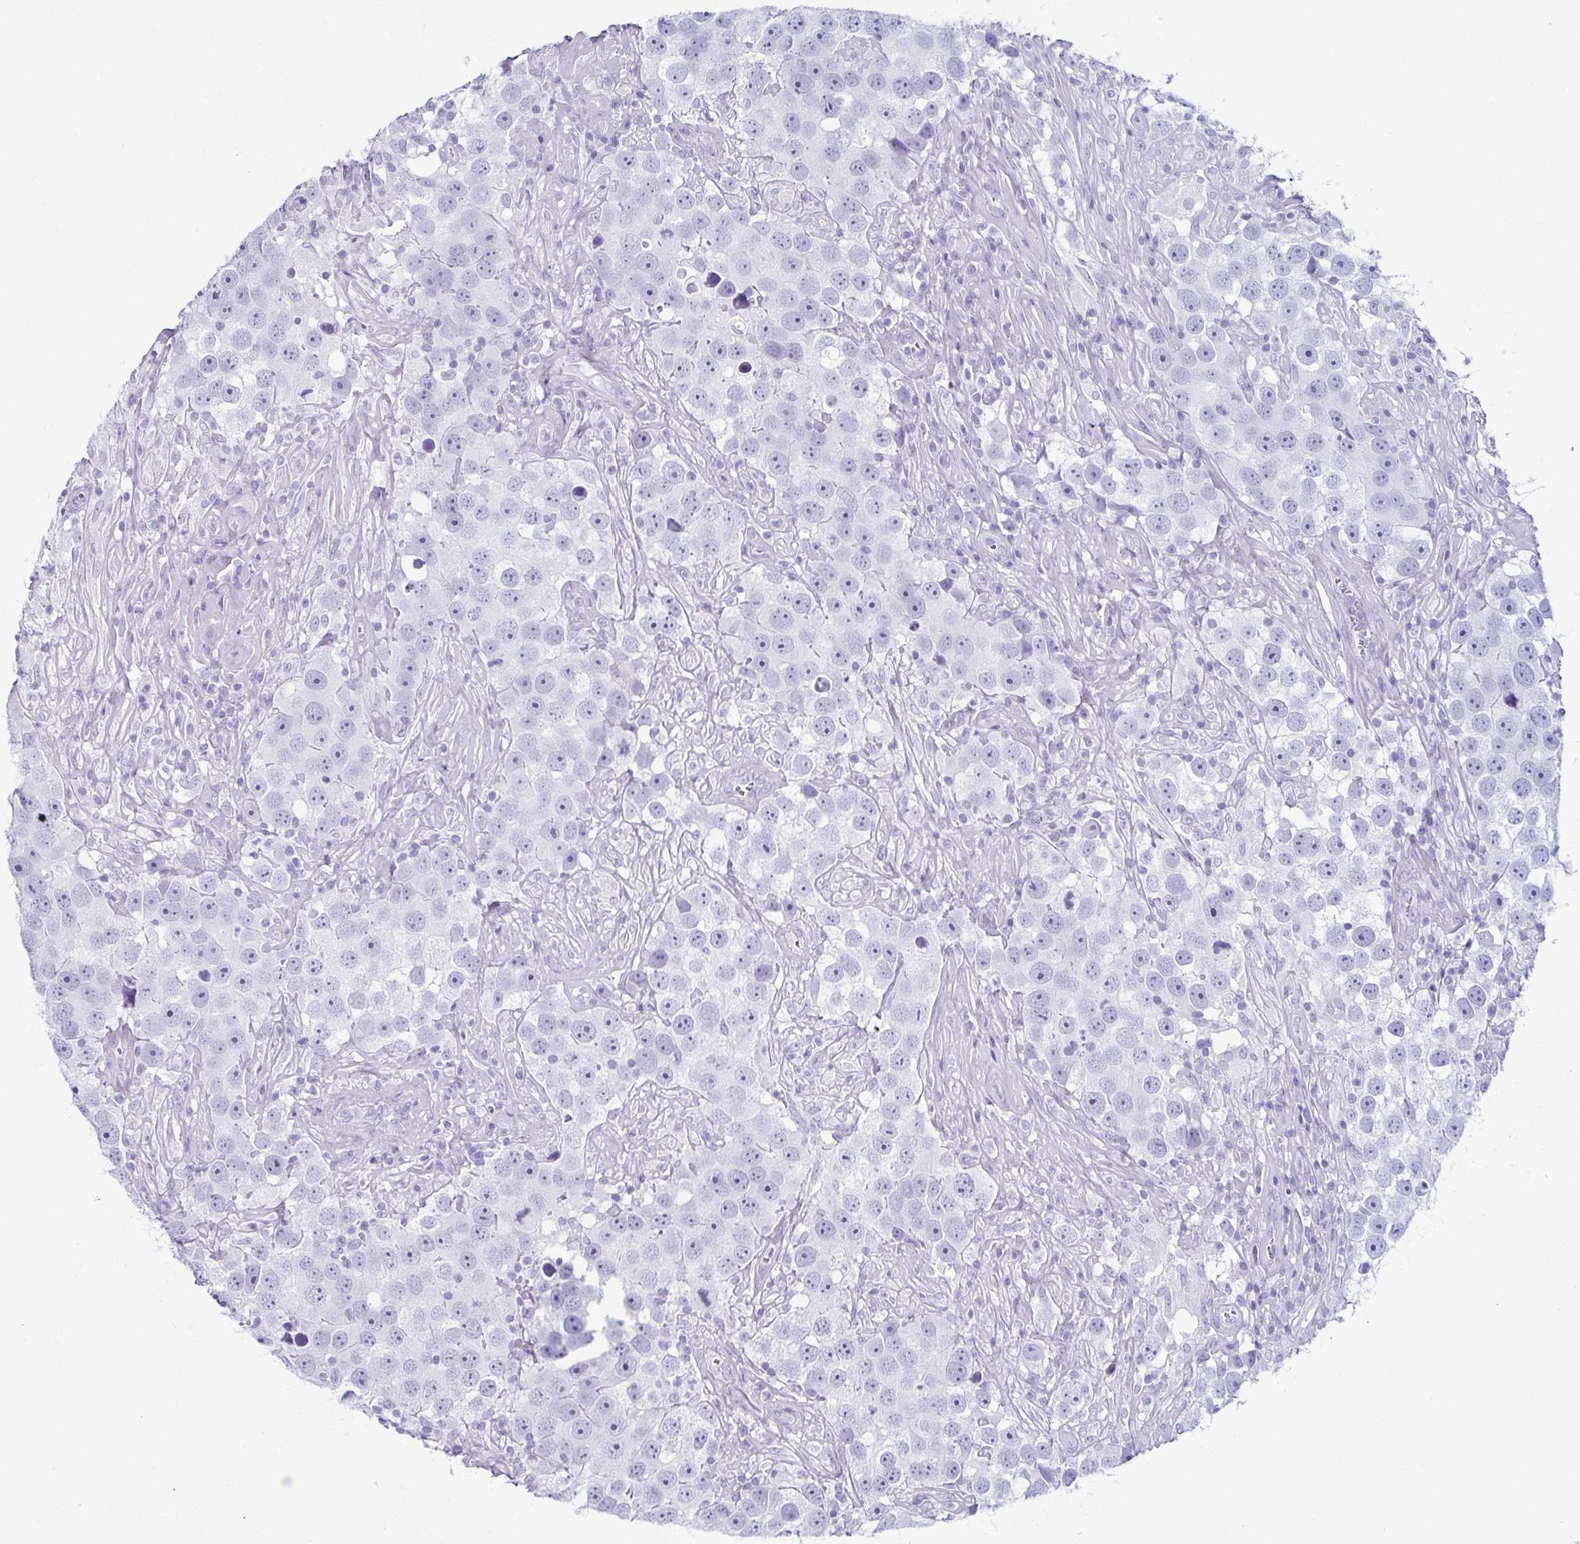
{"staining": {"intensity": "negative", "quantity": "none", "location": "none"}, "tissue": "testis cancer", "cell_type": "Tumor cells", "image_type": "cancer", "snomed": [{"axis": "morphology", "description": "Seminoma, NOS"}, {"axis": "topography", "description": "Testis"}], "caption": "Histopathology image shows no significant protein positivity in tumor cells of testis cancer. (DAB immunohistochemistry (IHC) visualized using brightfield microscopy, high magnification).", "gene": "ENKUR", "patient": {"sex": "male", "age": 49}}